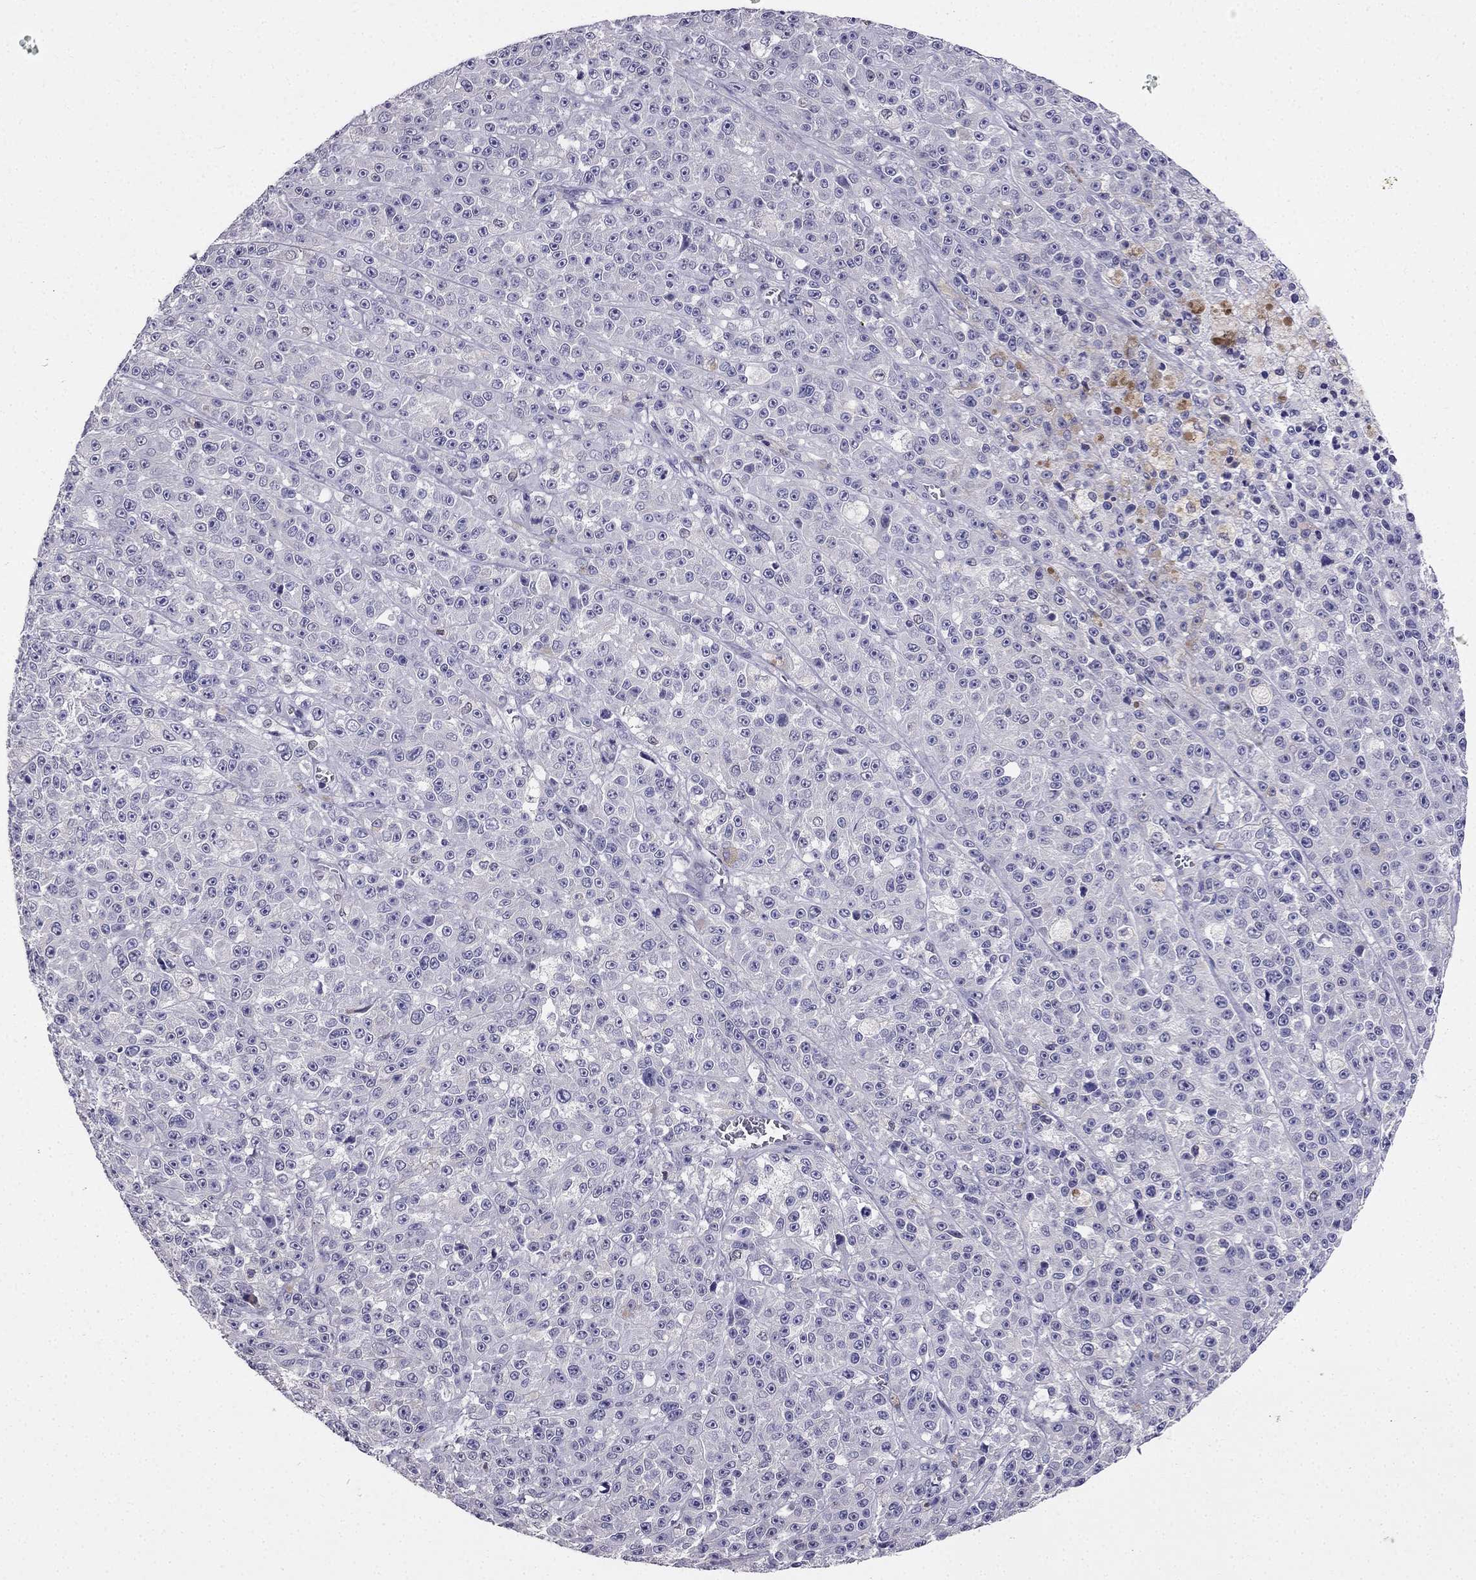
{"staining": {"intensity": "negative", "quantity": "none", "location": "none"}, "tissue": "melanoma", "cell_type": "Tumor cells", "image_type": "cancer", "snomed": [{"axis": "morphology", "description": "Malignant melanoma, NOS"}, {"axis": "topography", "description": "Skin"}], "caption": "An image of human melanoma is negative for staining in tumor cells.", "gene": "ARID3A", "patient": {"sex": "female", "age": 58}}